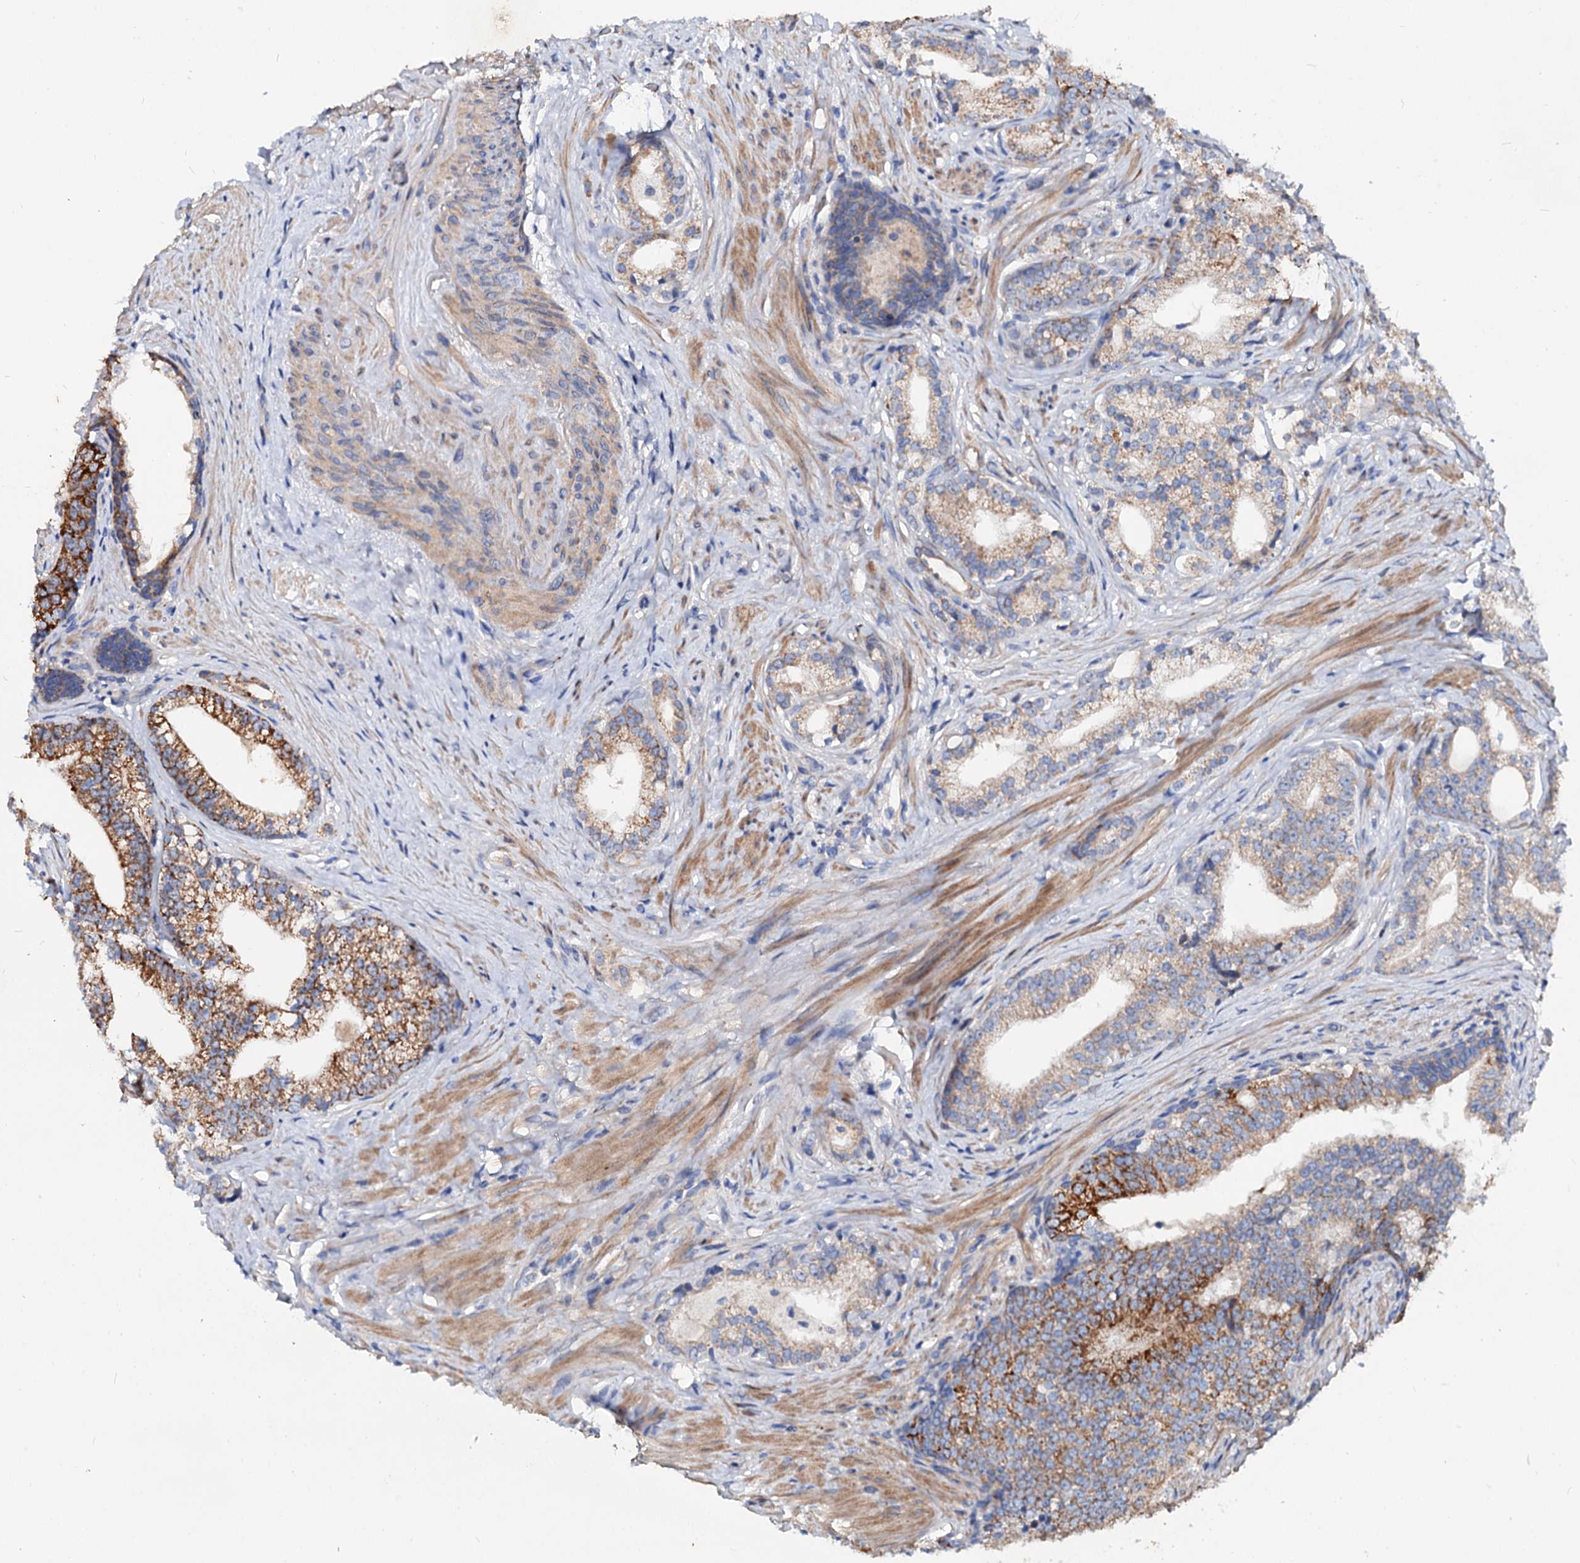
{"staining": {"intensity": "moderate", "quantity": "25%-75%", "location": "cytoplasmic/membranous"}, "tissue": "prostate cancer", "cell_type": "Tumor cells", "image_type": "cancer", "snomed": [{"axis": "morphology", "description": "Adenocarcinoma, Low grade"}, {"axis": "topography", "description": "Prostate"}], "caption": "The immunohistochemical stain labels moderate cytoplasmic/membranous positivity in tumor cells of prostate cancer (low-grade adenocarcinoma) tissue.", "gene": "FIBIN", "patient": {"sex": "male", "age": 71}}